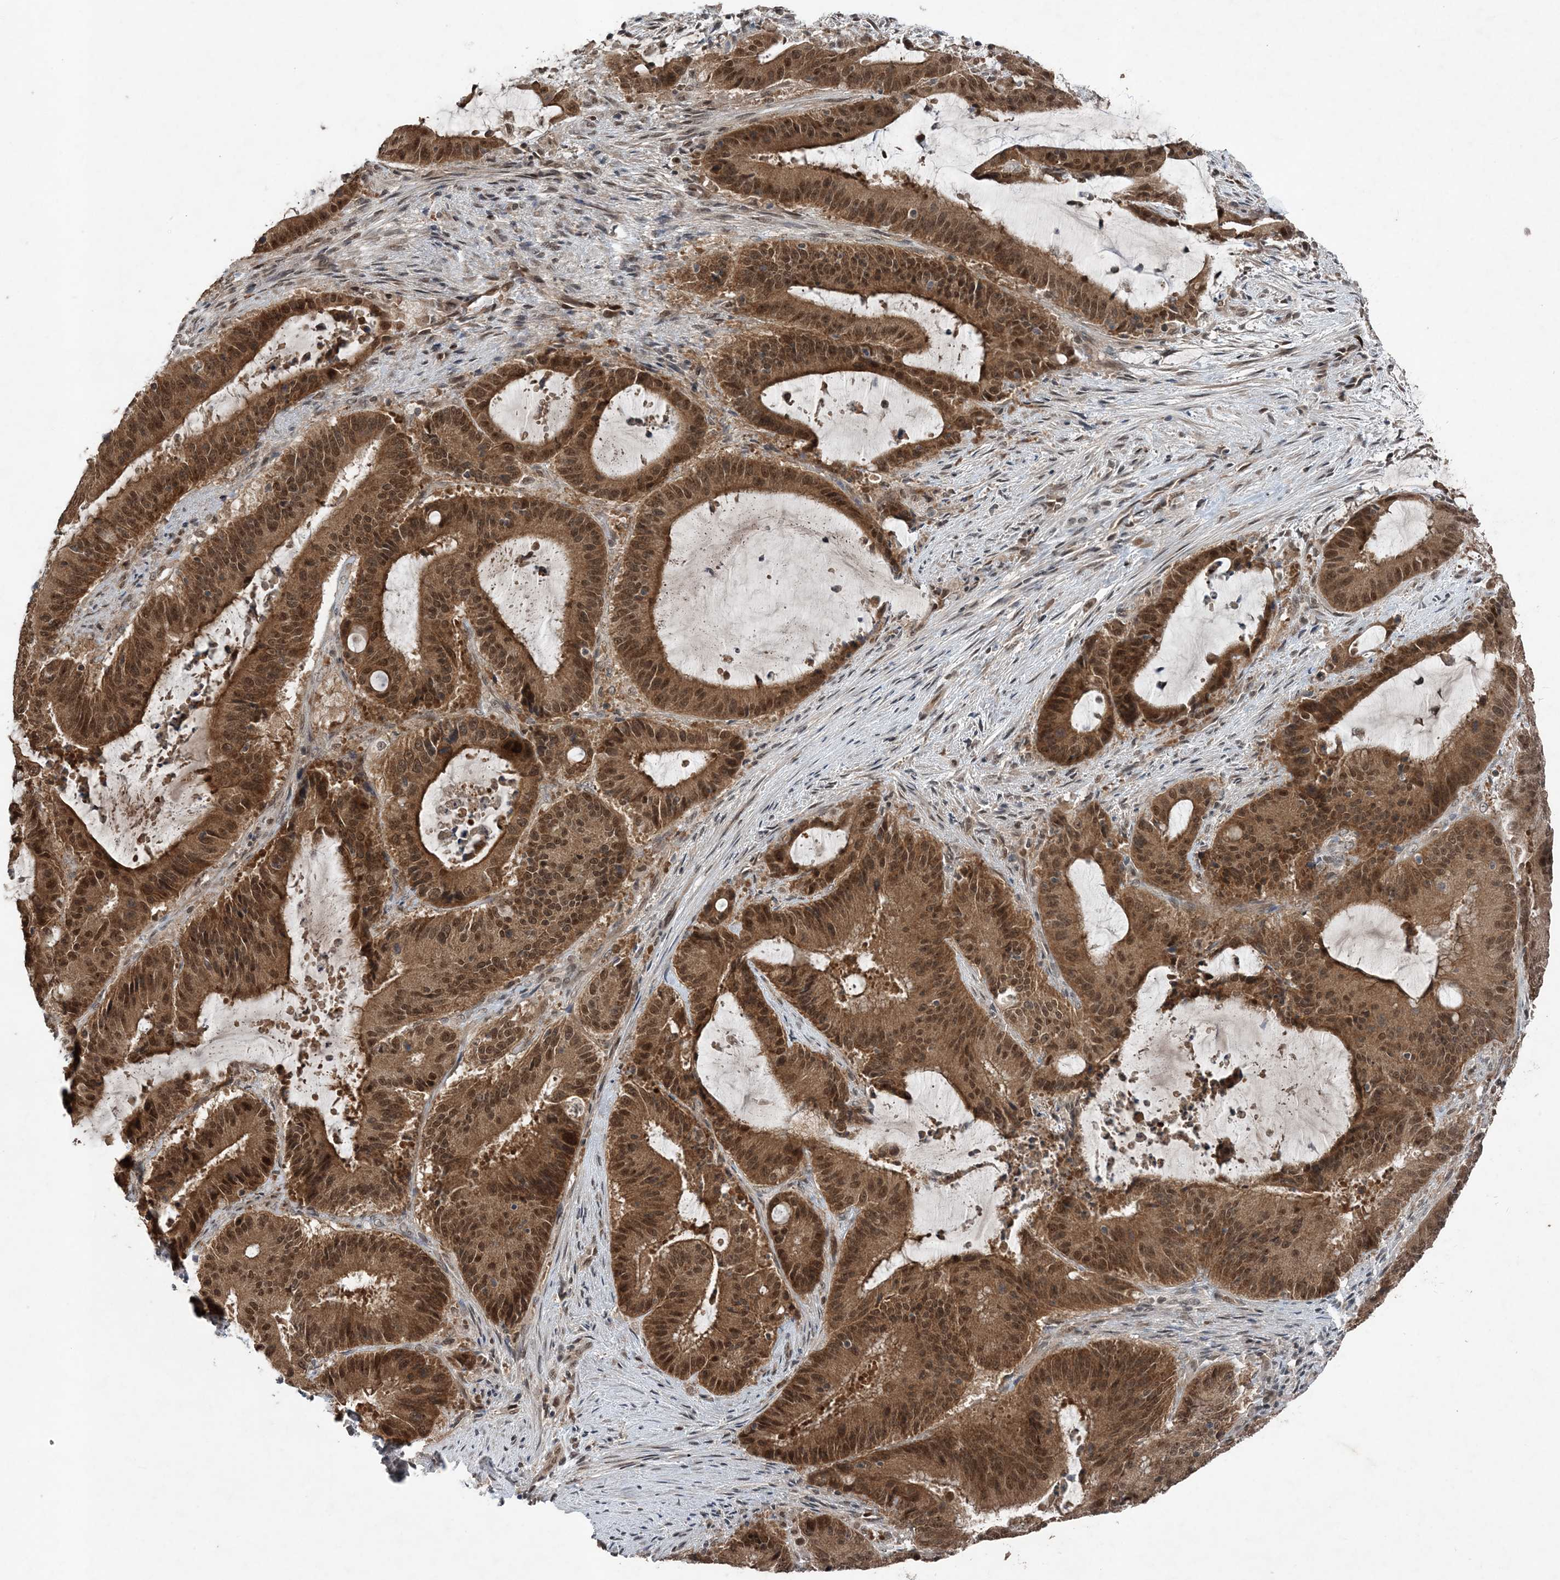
{"staining": {"intensity": "strong", "quantity": ">75%", "location": "cytoplasmic/membranous,nuclear"}, "tissue": "liver cancer", "cell_type": "Tumor cells", "image_type": "cancer", "snomed": [{"axis": "morphology", "description": "Normal tissue, NOS"}, {"axis": "morphology", "description": "Cholangiocarcinoma"}, {"axis": "topography", "description": "Liver"}, {"axis": "topography", "description": "Peripheral nerve tissue"}], "caption": "Strong cytoplasmic/membranous and nuclear staining is present in approximately >75% of tumor cells in liver cancer.", "gene": "QTRT2", "patient": {"sex": "female", "age": 73}}